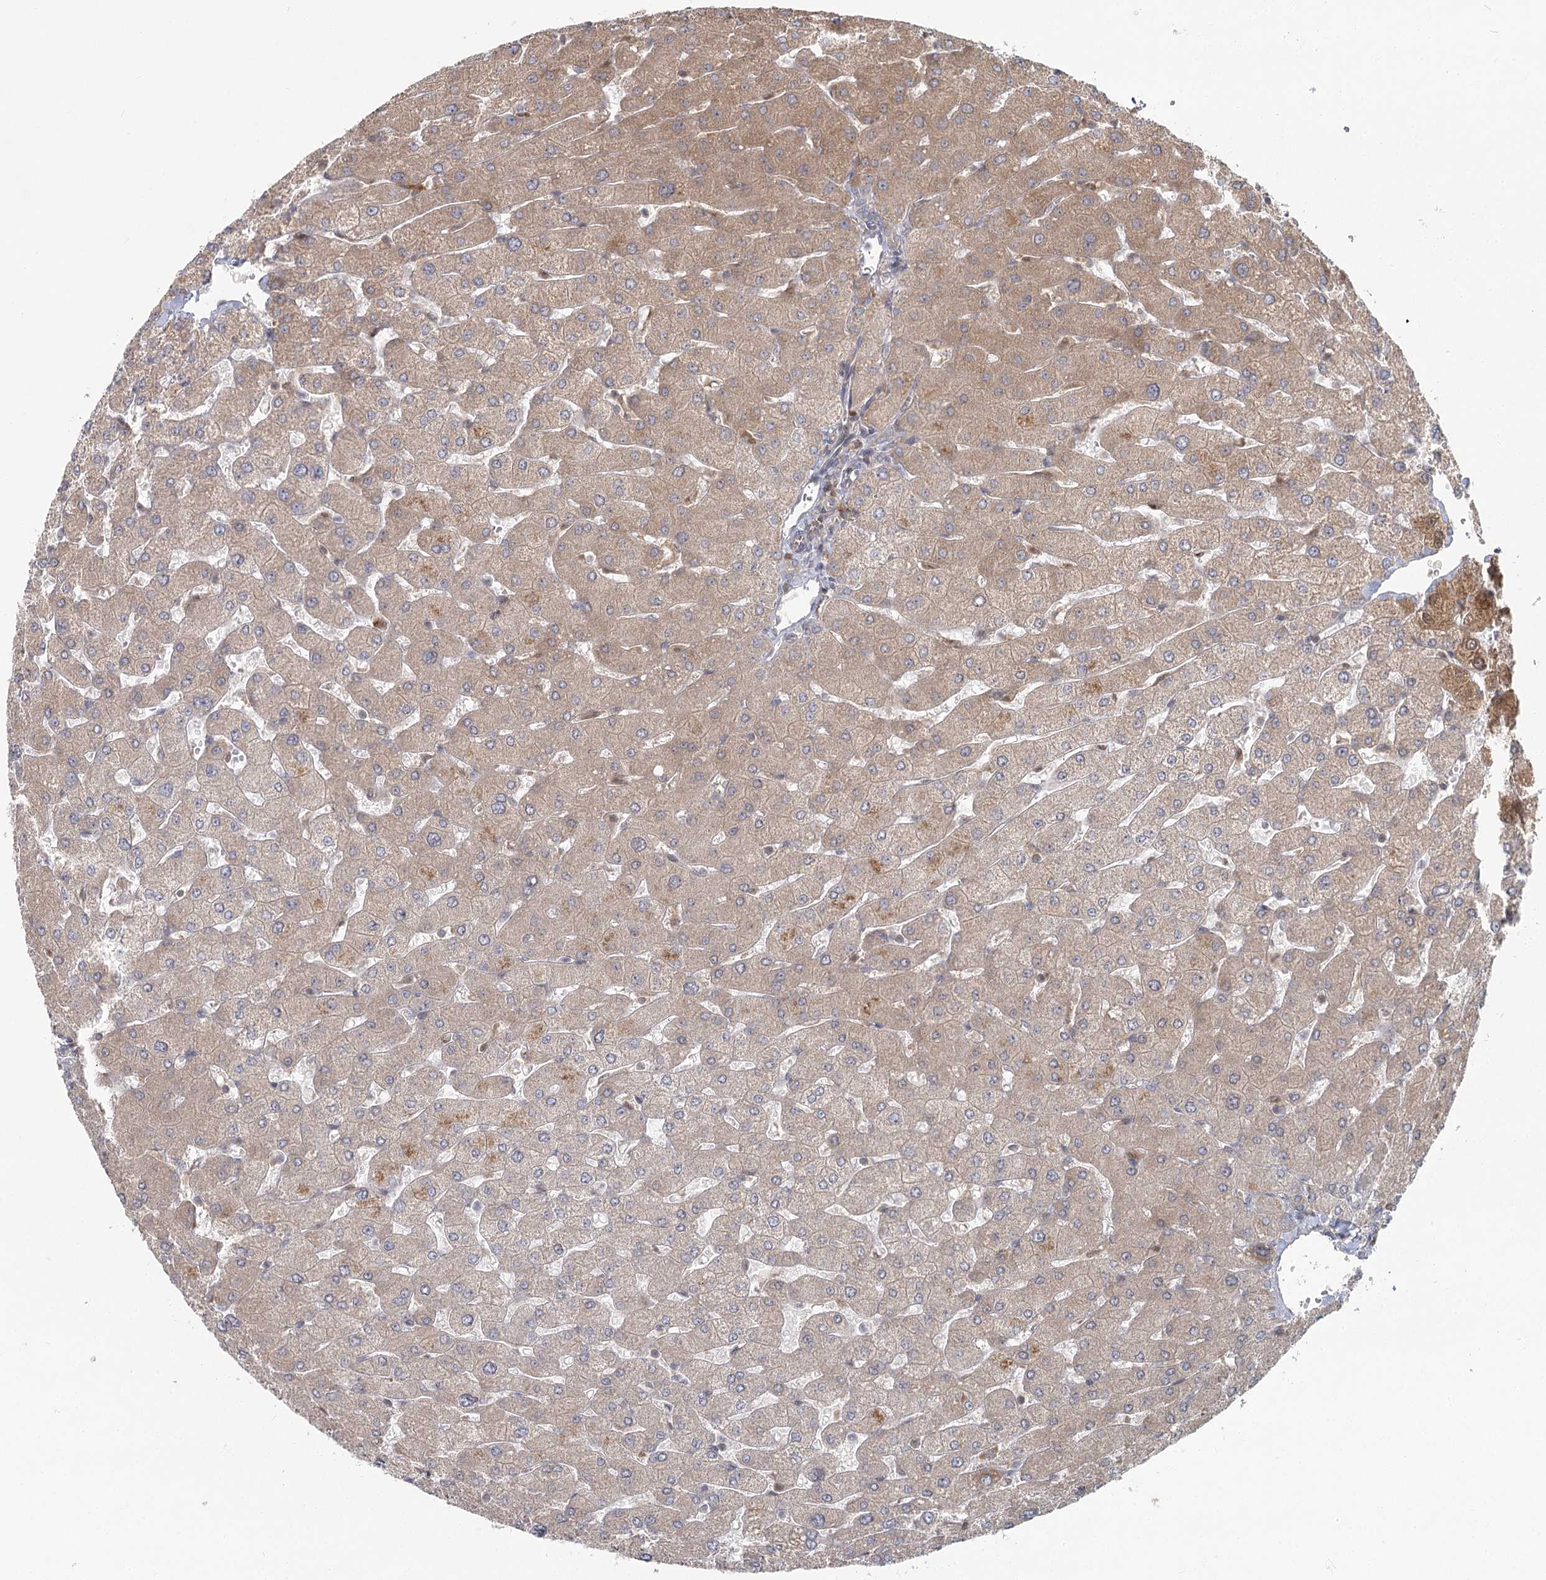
{"staining": {"intensity": "negative", "quantity": "none", "location": "none"}, "tissue": "liver", "cell_type": "Cholangiocytes", "image_type": "normal", "snomed": [{"axis": "morphology", "description": "Normal tissue, NOS"}, {"axis": "topography", "description": "Liver"}], "caption": "High power microscopy micrograph of an immunohistochemistry micrograph of benign liver, revealing no significant staining in cholangiocytes.", "gene": "THNSL1", "patient": {"sex": "male", "age": 55}}